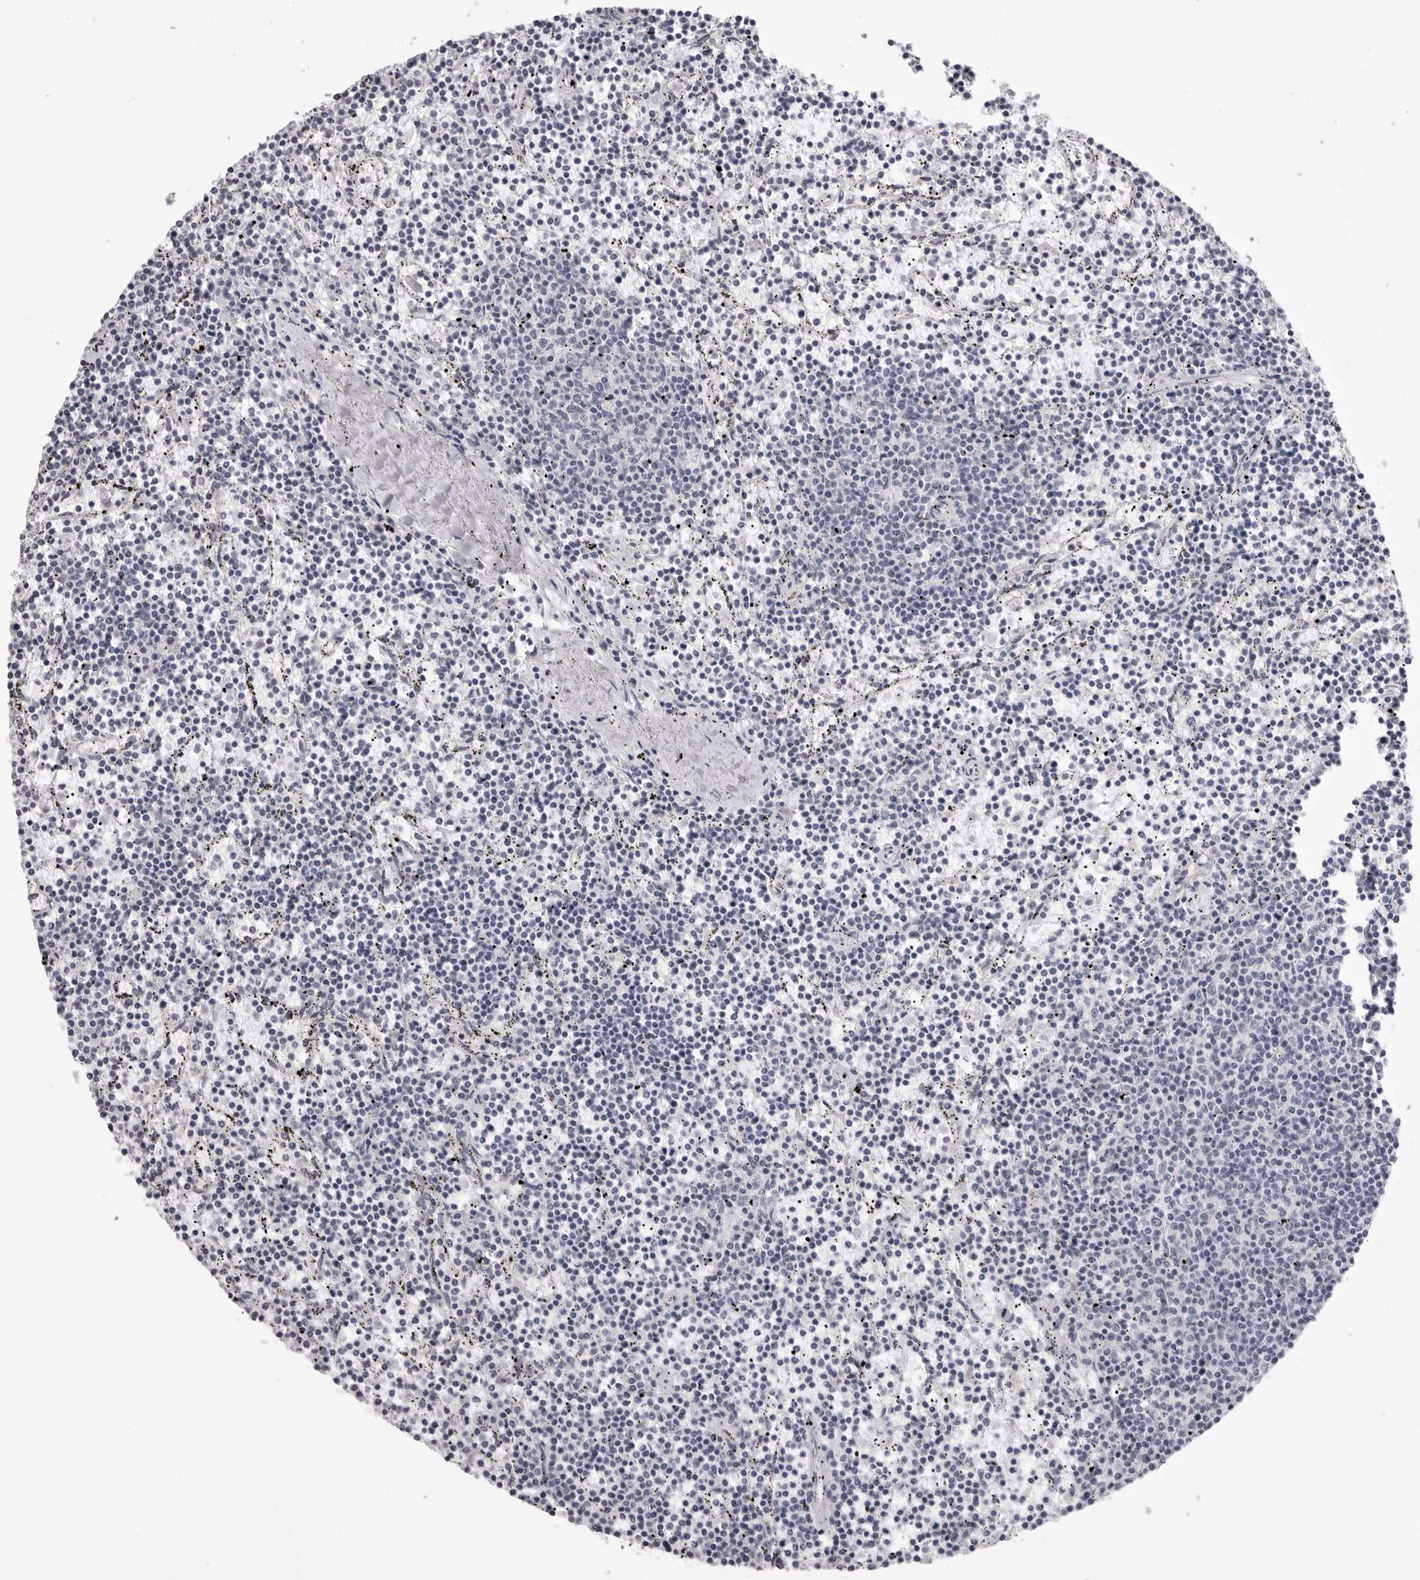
{"staining": {"intensity": "negative", "quantity": "none", "location": "none"}, "tissue": "lymphoma", "cell_type": "Tumor cells", "image_type": "cancer", "snomed": [{"axis": "morphology", "description": "Malignant lymphoma, non-Hodgkin's type, Low grade"}, {"axis": "topography", "description": "Spleen"}], "caption": "IHC of lymphoma shows no positivity in tumor cells.", "gene": "SUGCT", "patient": {"sex": "female", "age": 50}}